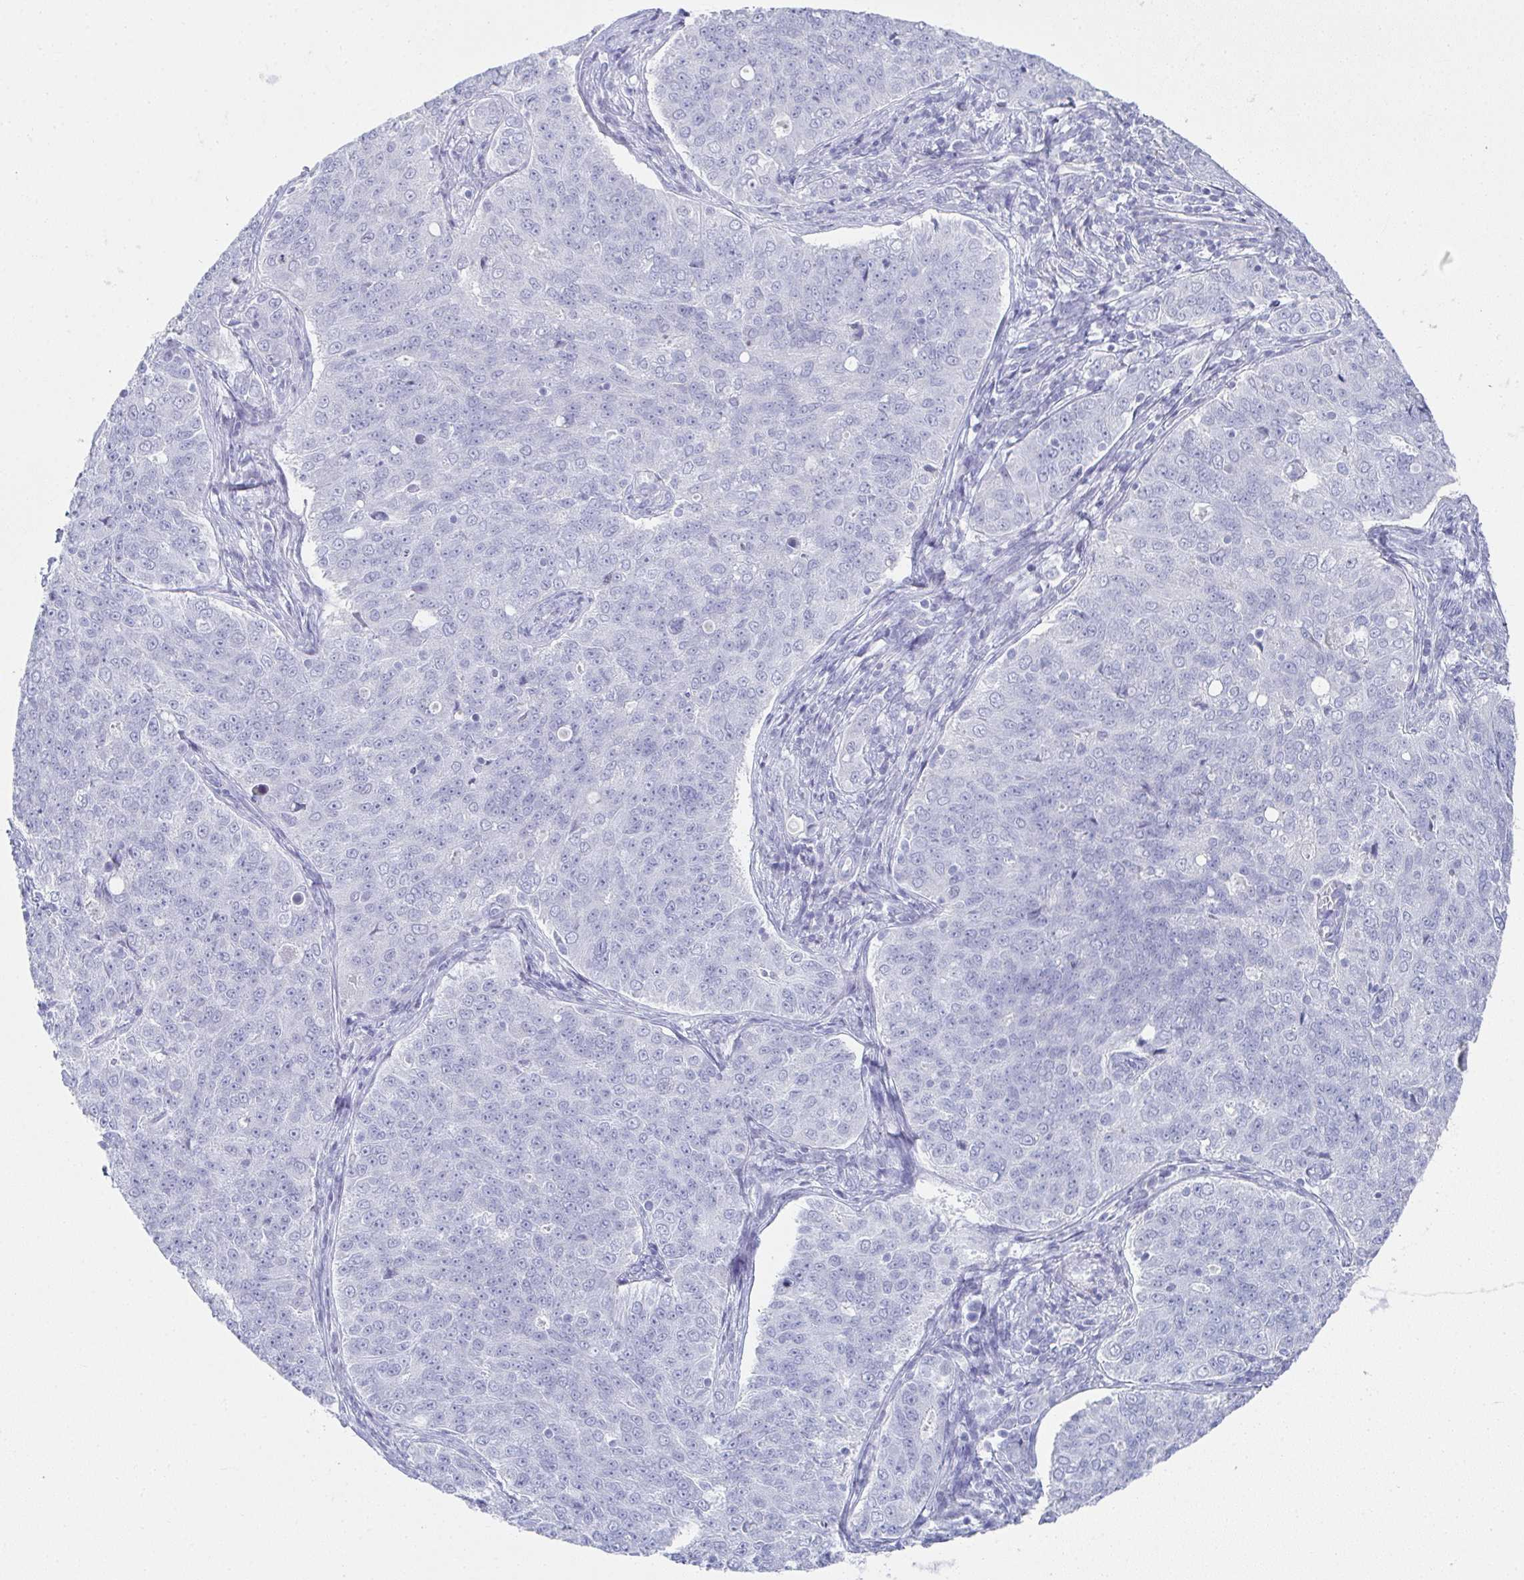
{"staining": {"intensity": "negative", "quantity": "none", "location": "none"}, "tissue": "endometrial cancer", "cell_type": "Tumor cells", "image_type": "cancer", "snomed": [{"axis": "morphology", "description": "Adenocarcinoma, NOS"}, {"axis": "topography", "description": "Endometrium"}], "caption": "An immunohistochemistry photomicrograph of adenocarcinoma (endometrial) is shown. There is no staining in tumor cells of adenocarcinoma (endometrial).", "gene": "SYCP1", "patient": {"sex": "female", "age": 43}}